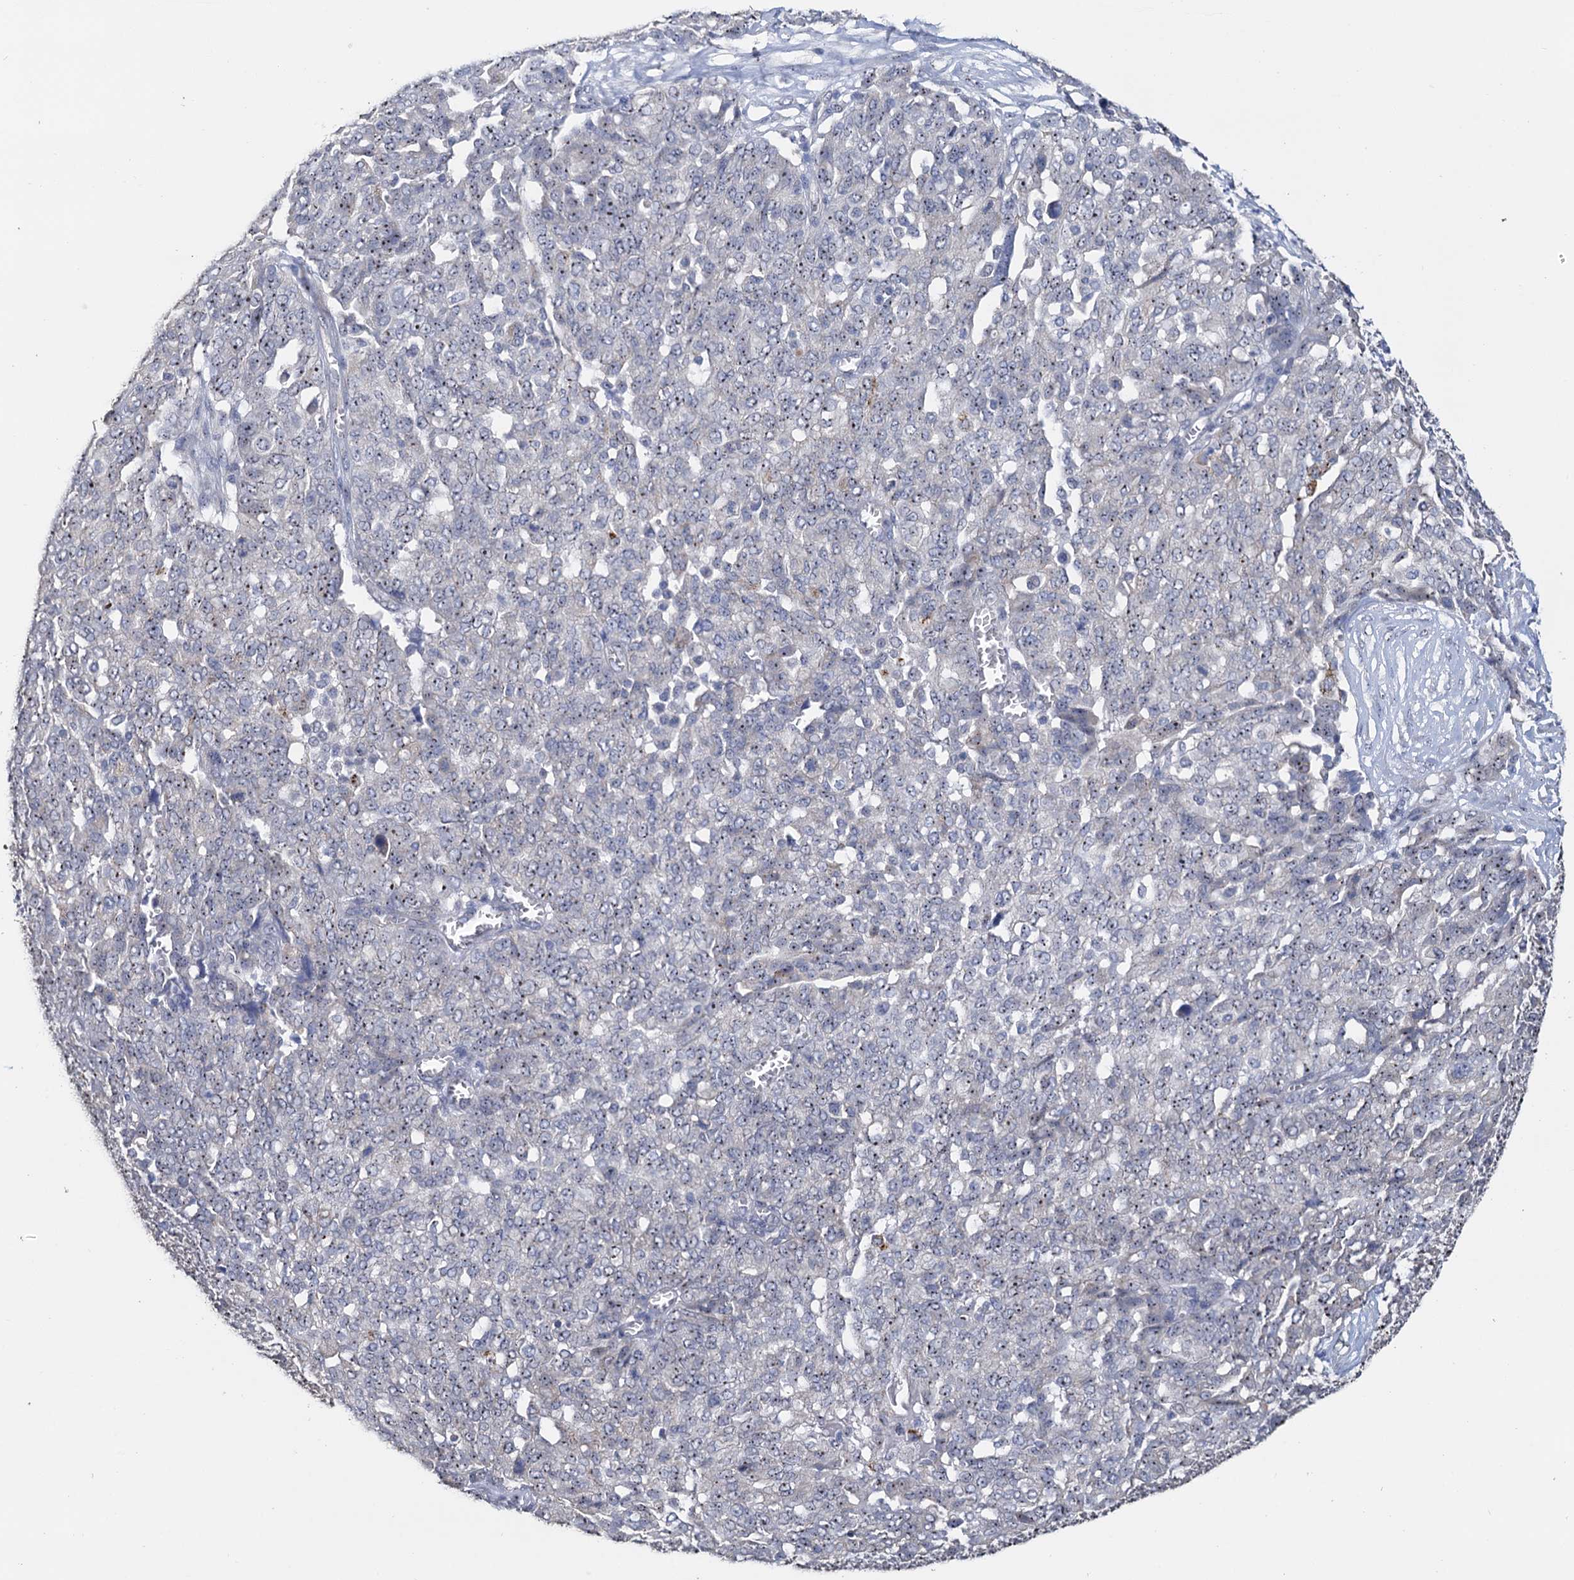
{"staining": {"intensity": "weak", "quantity": "25%-75%", "location": "nuclear"}, "tissue": "ovarian cancer", "cell_type": "Tumor cells", "image_type": "cancer", "snomed": [{"axis": "morphology", "description": "Cystadenocarcinoma, serous, NOS"}, {"axis": "topography", "description": "Soft tissue"}, {"axis": "topography", "description": "Ovary"}], "caption": "Ovarian cancer (serous cystadenocarcinoma) stained with a brown dye demonstrates weak nuclear positive expression in approximately 25%-75% of tumor cells.", "gene": "C2CD3", "patient": {"sex": "female", "age": 57}}